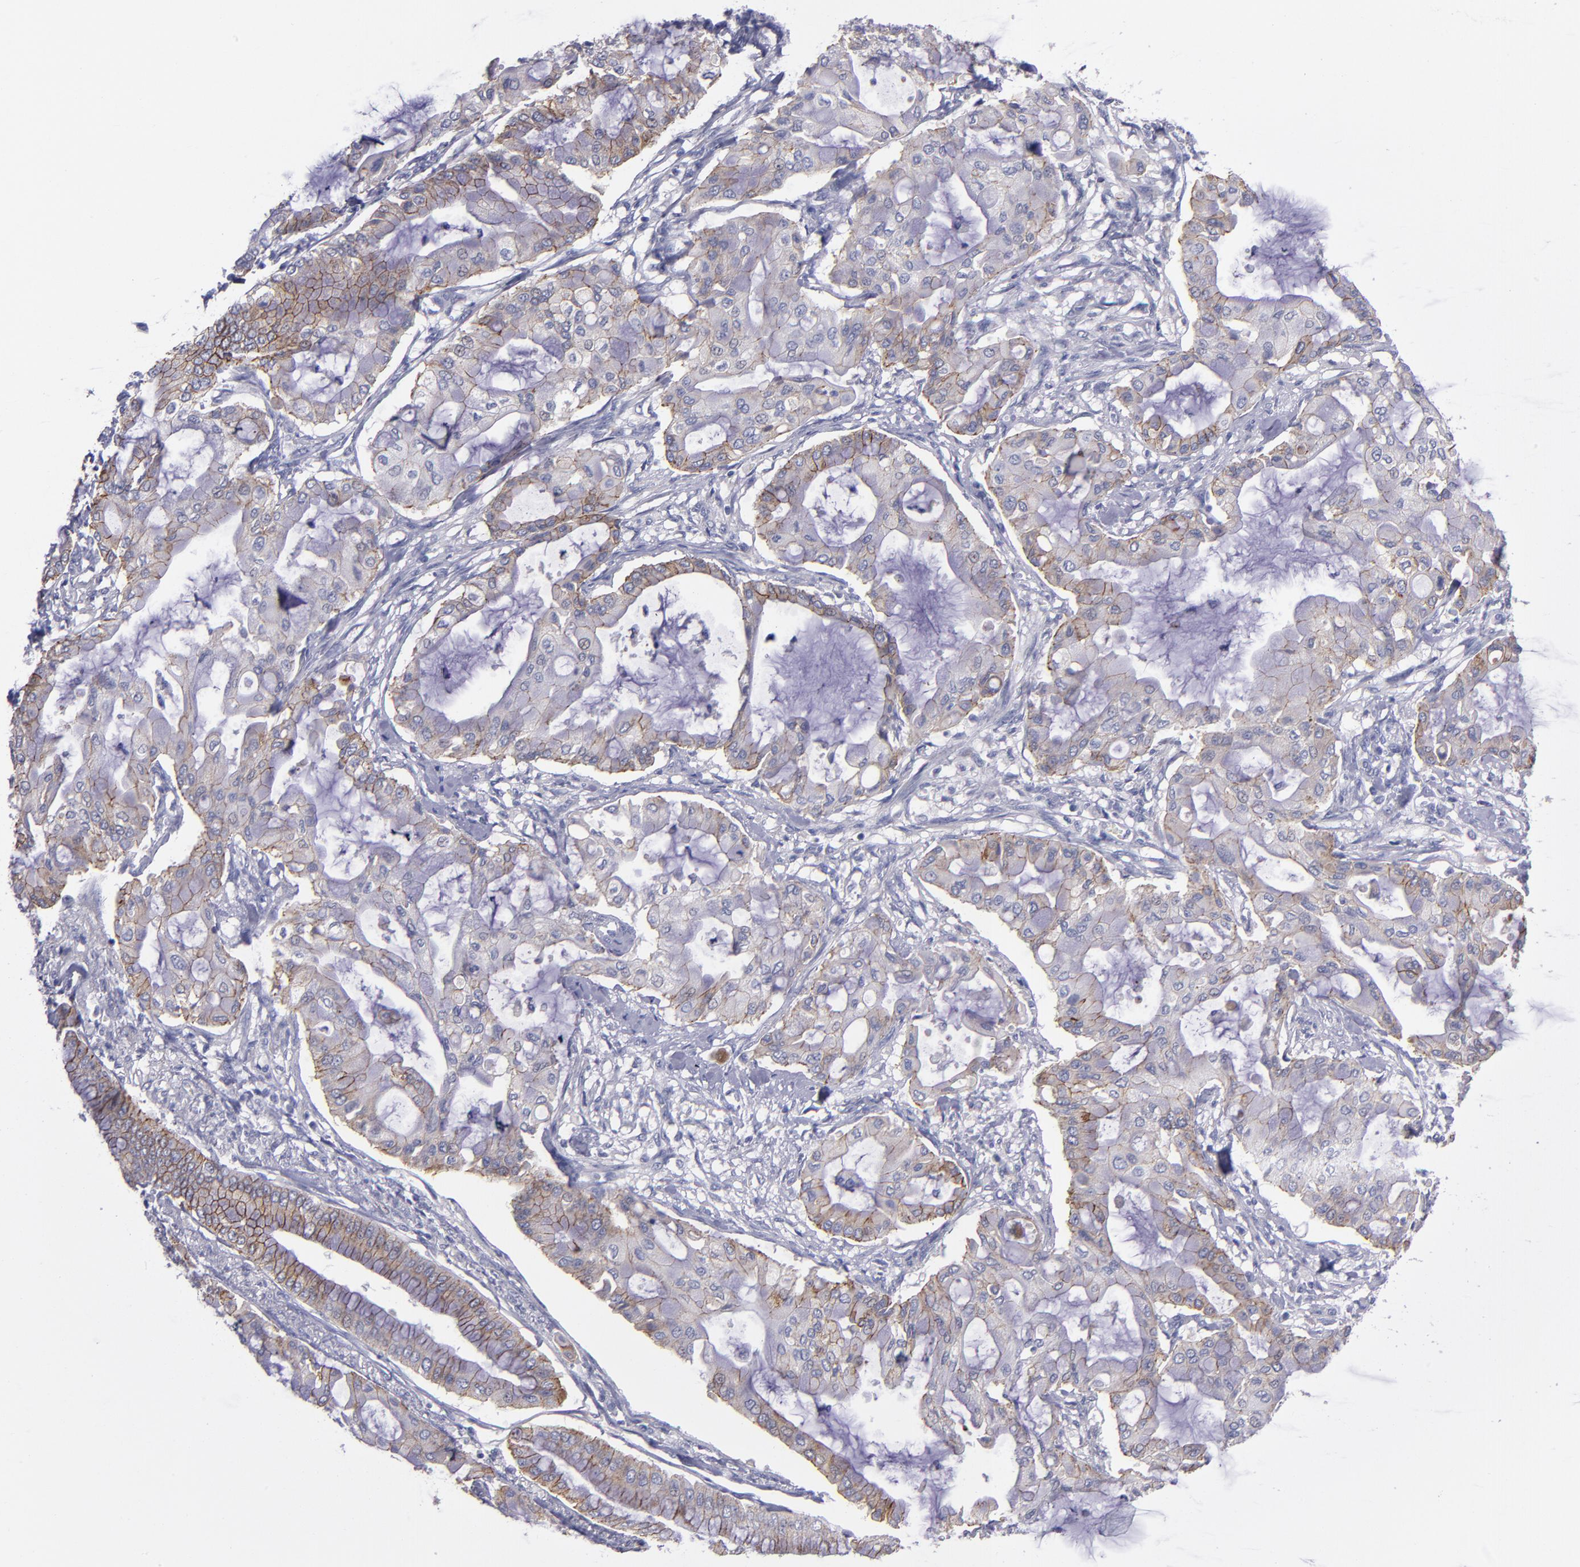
{"staining": {"intensity": "moderate", "quantity": ">75%", "location": "cytoplasmic/membranous"}, "tissue": "pancreatic cancer", "cell_type": "Tumor cells", "image_type": "cancer", "snomed": [{"axis": "morphology", "description": "Adenocarcinoma, NOS"}, {"axis": "morphology", "description": "Adenocarcinoma, metastatic, NOS"}, {"axis": "topography", "description": "Lymph node"}, {"axis": "topography", "description": "Pancreas"}, {"axis": "topography", "description": "Duodenum"}], "caption": "This image reveals immunohistochemistry staining of pancreatic cancer, with medium moderate cytoplasmic/membranous expression in approximately >75% of tumor cells.", "gene": "CDH3", "patient": {"sex": "female", "age": 64}}